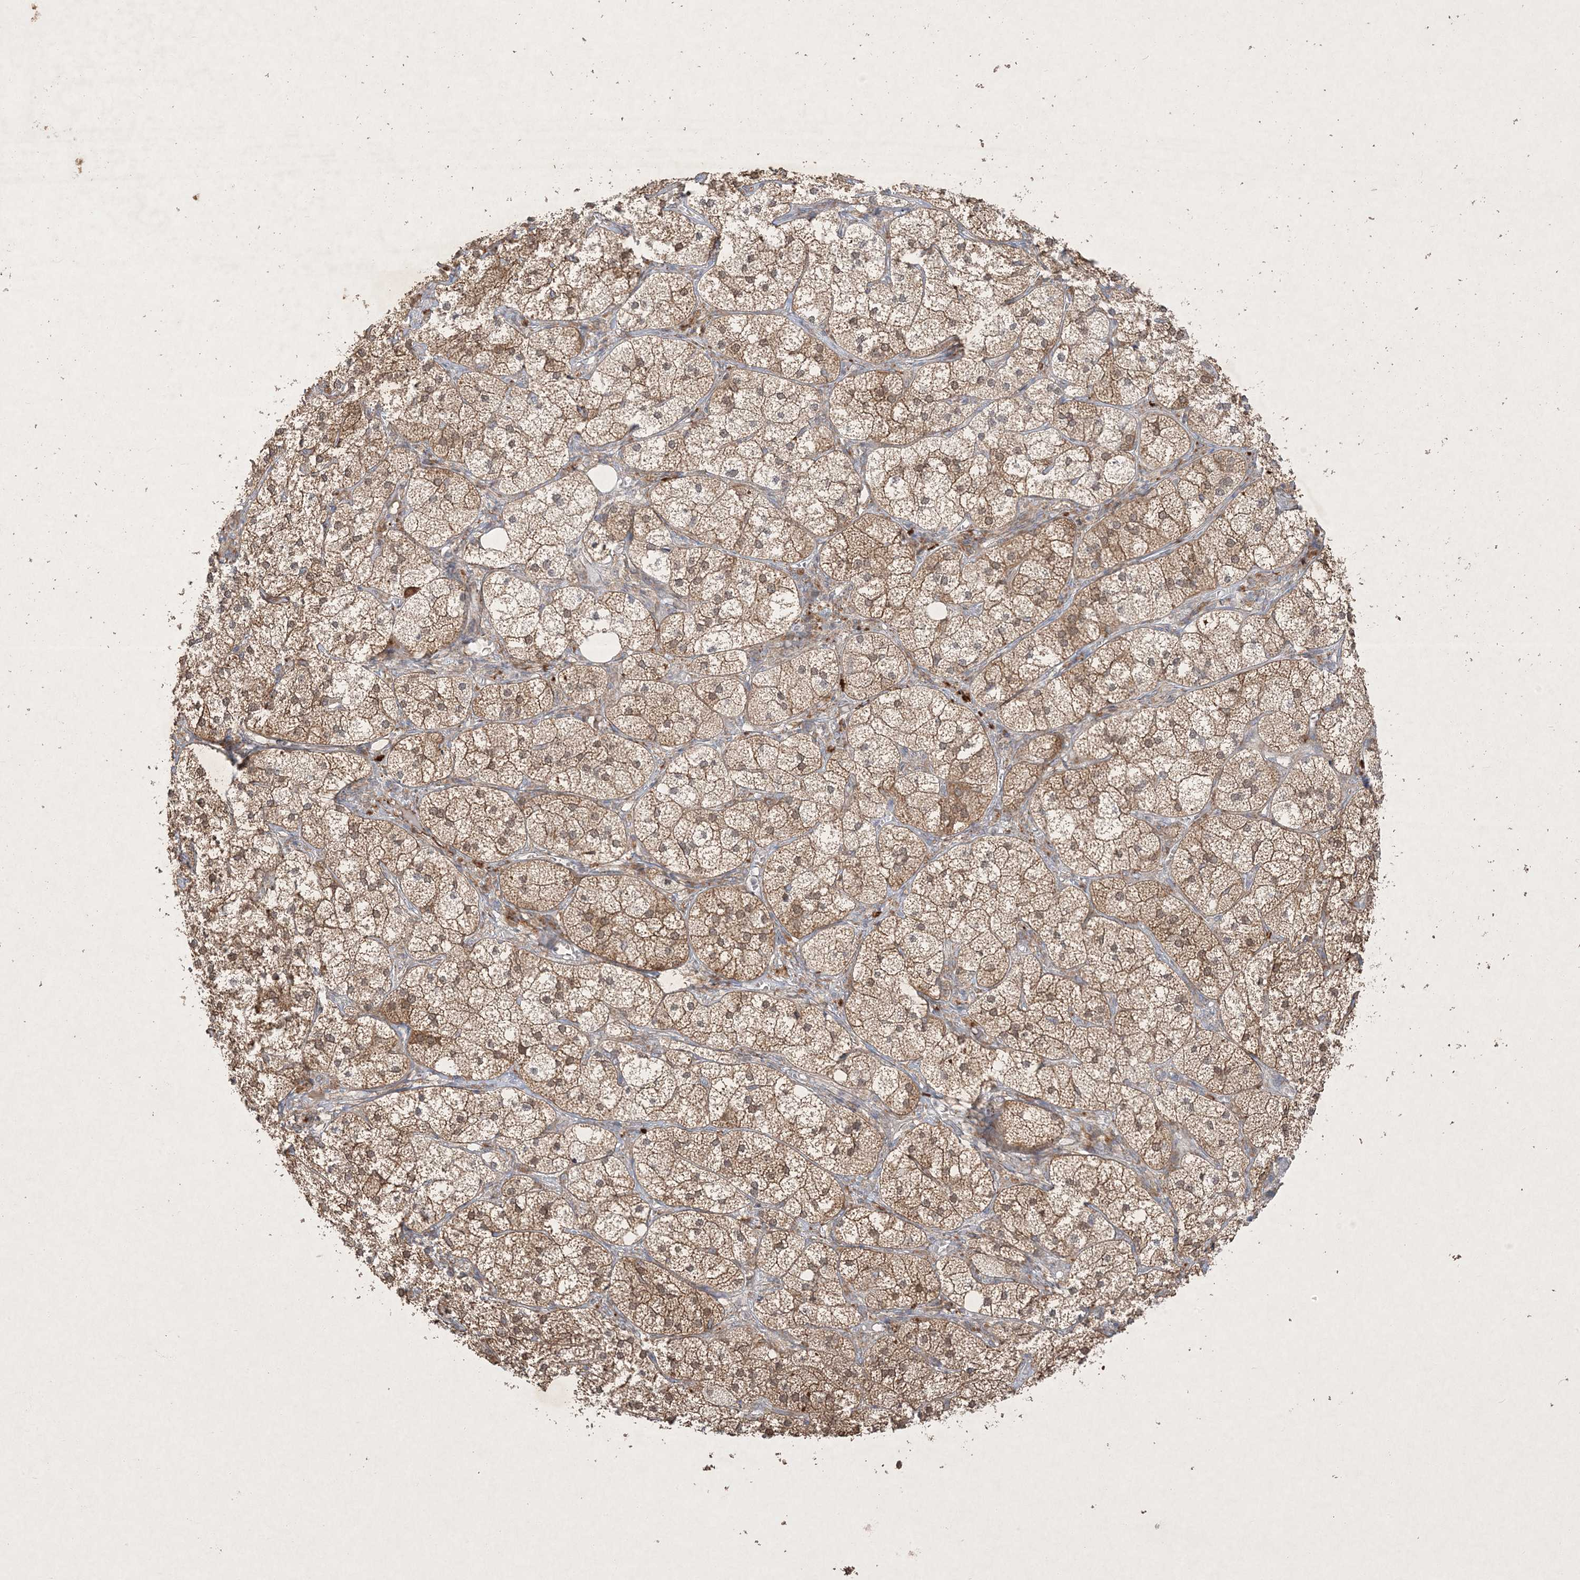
{"staining": {"intensity": "strong", "quantity": ">75%", "location": "cytoplasmic/membranous"}, "tissue": "adrenal gland", "cell_type": "Glandular cells", "image_type": "normal", "snomed": [{"axis": "morphology", "description": "Normal tissue, NOS"}, {"axis": "topography", "description": "Adrenal gland"}], "caption": "Protein analysis of normal adrenal gland reveals strong cytoplasmic/membranous positivity in about >75% of glandular cells.", "gene": "PRSS36", "patient": {"sex": "female", "age": 61}}